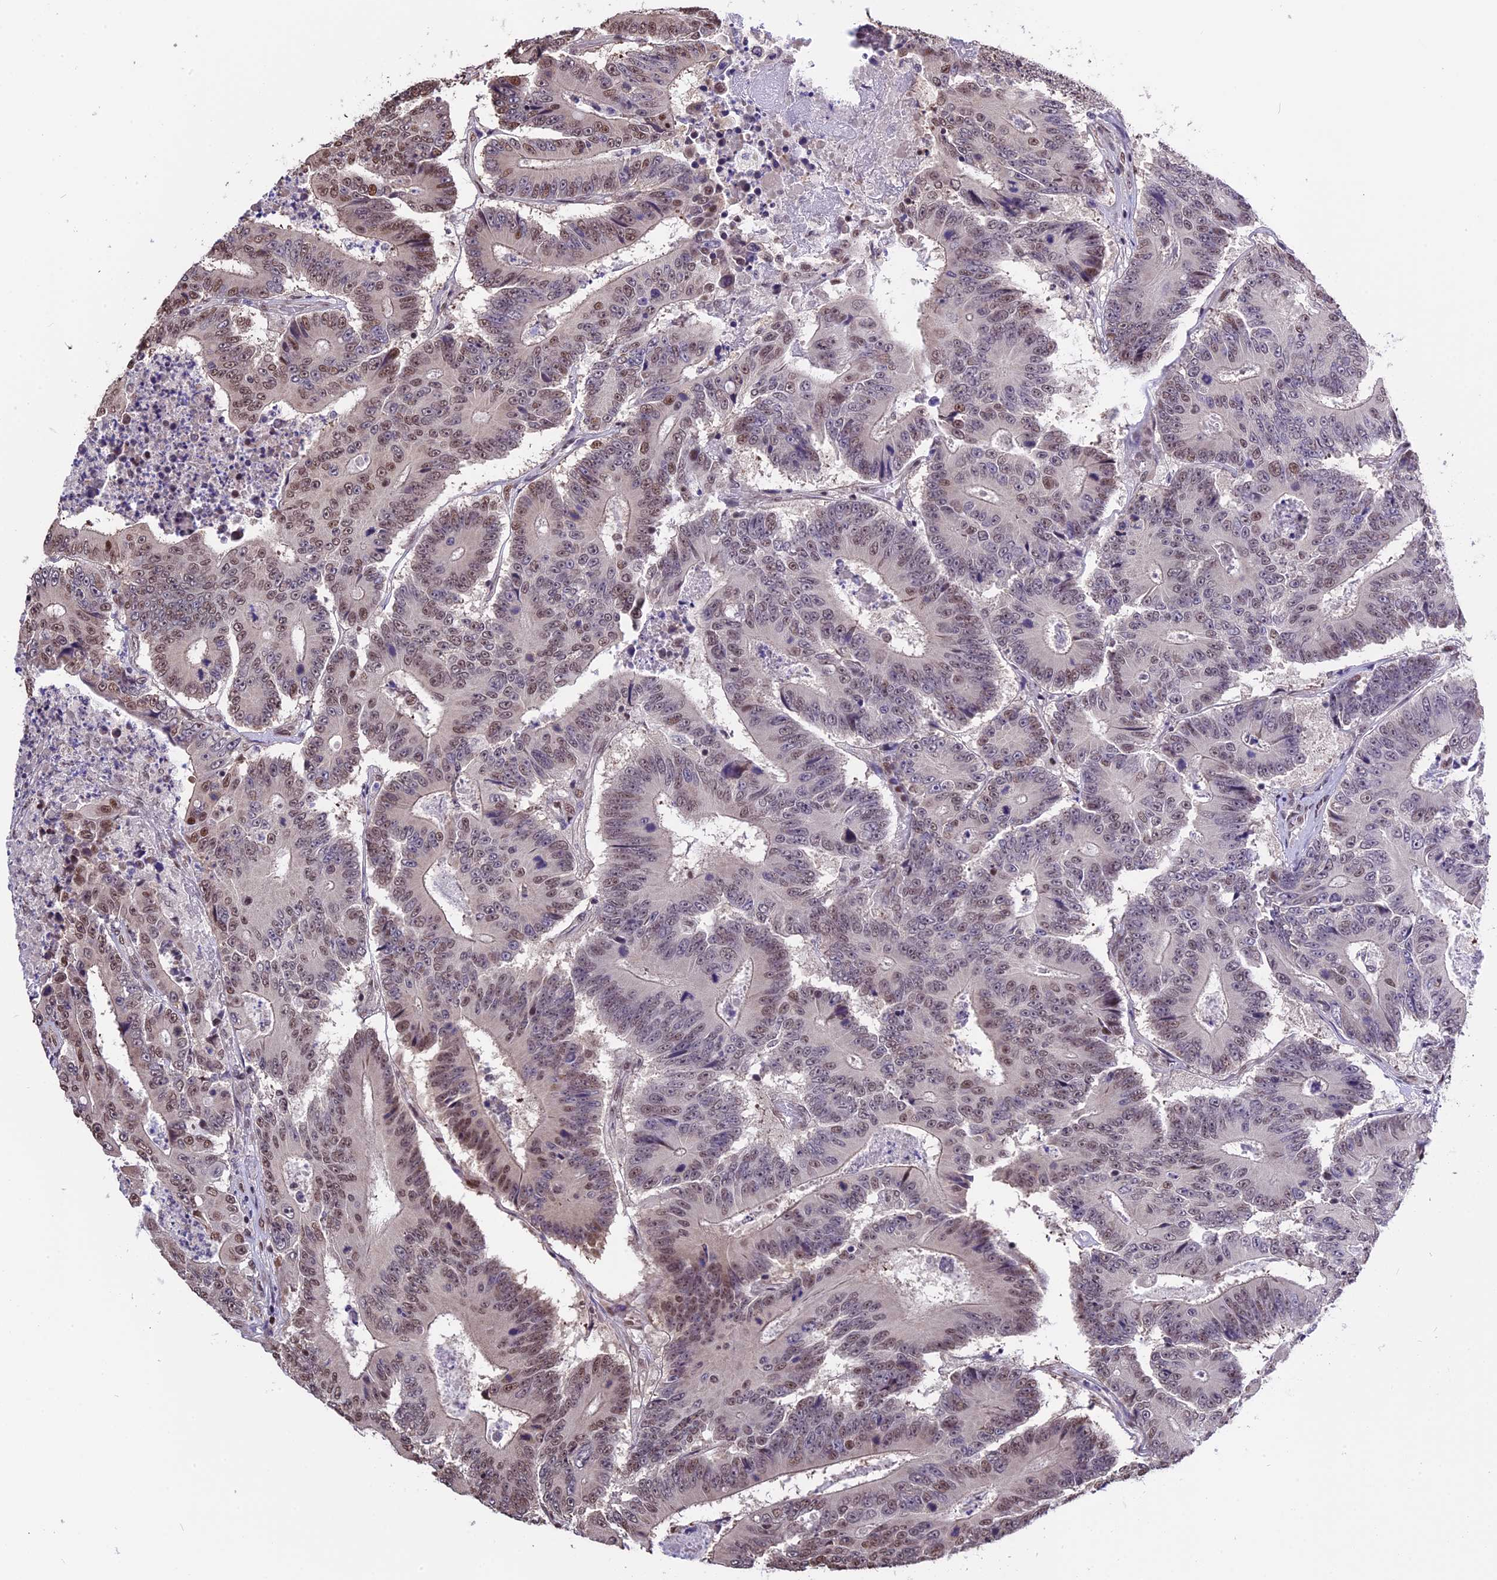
{"staining": {"intensity": "moderate", "quantity": "25%-75%", "location": "nuclear"}, "tissue": "colorectal cancer", "cell_type": "Tumor cells", "image_type": "cancer", "snomed": [{"axis": "morphology", "description": "Adenocarcinoma, NOS"}, {"axis": "topography", "description": "Colon"}], "caption": "A medium amount of moderate nuclear expression is identified in about 25%-75% of tumor cells in colorectal cancer tissue.", "gene": "POLR3E", "patient": {"sex": "male", "age": 83}}